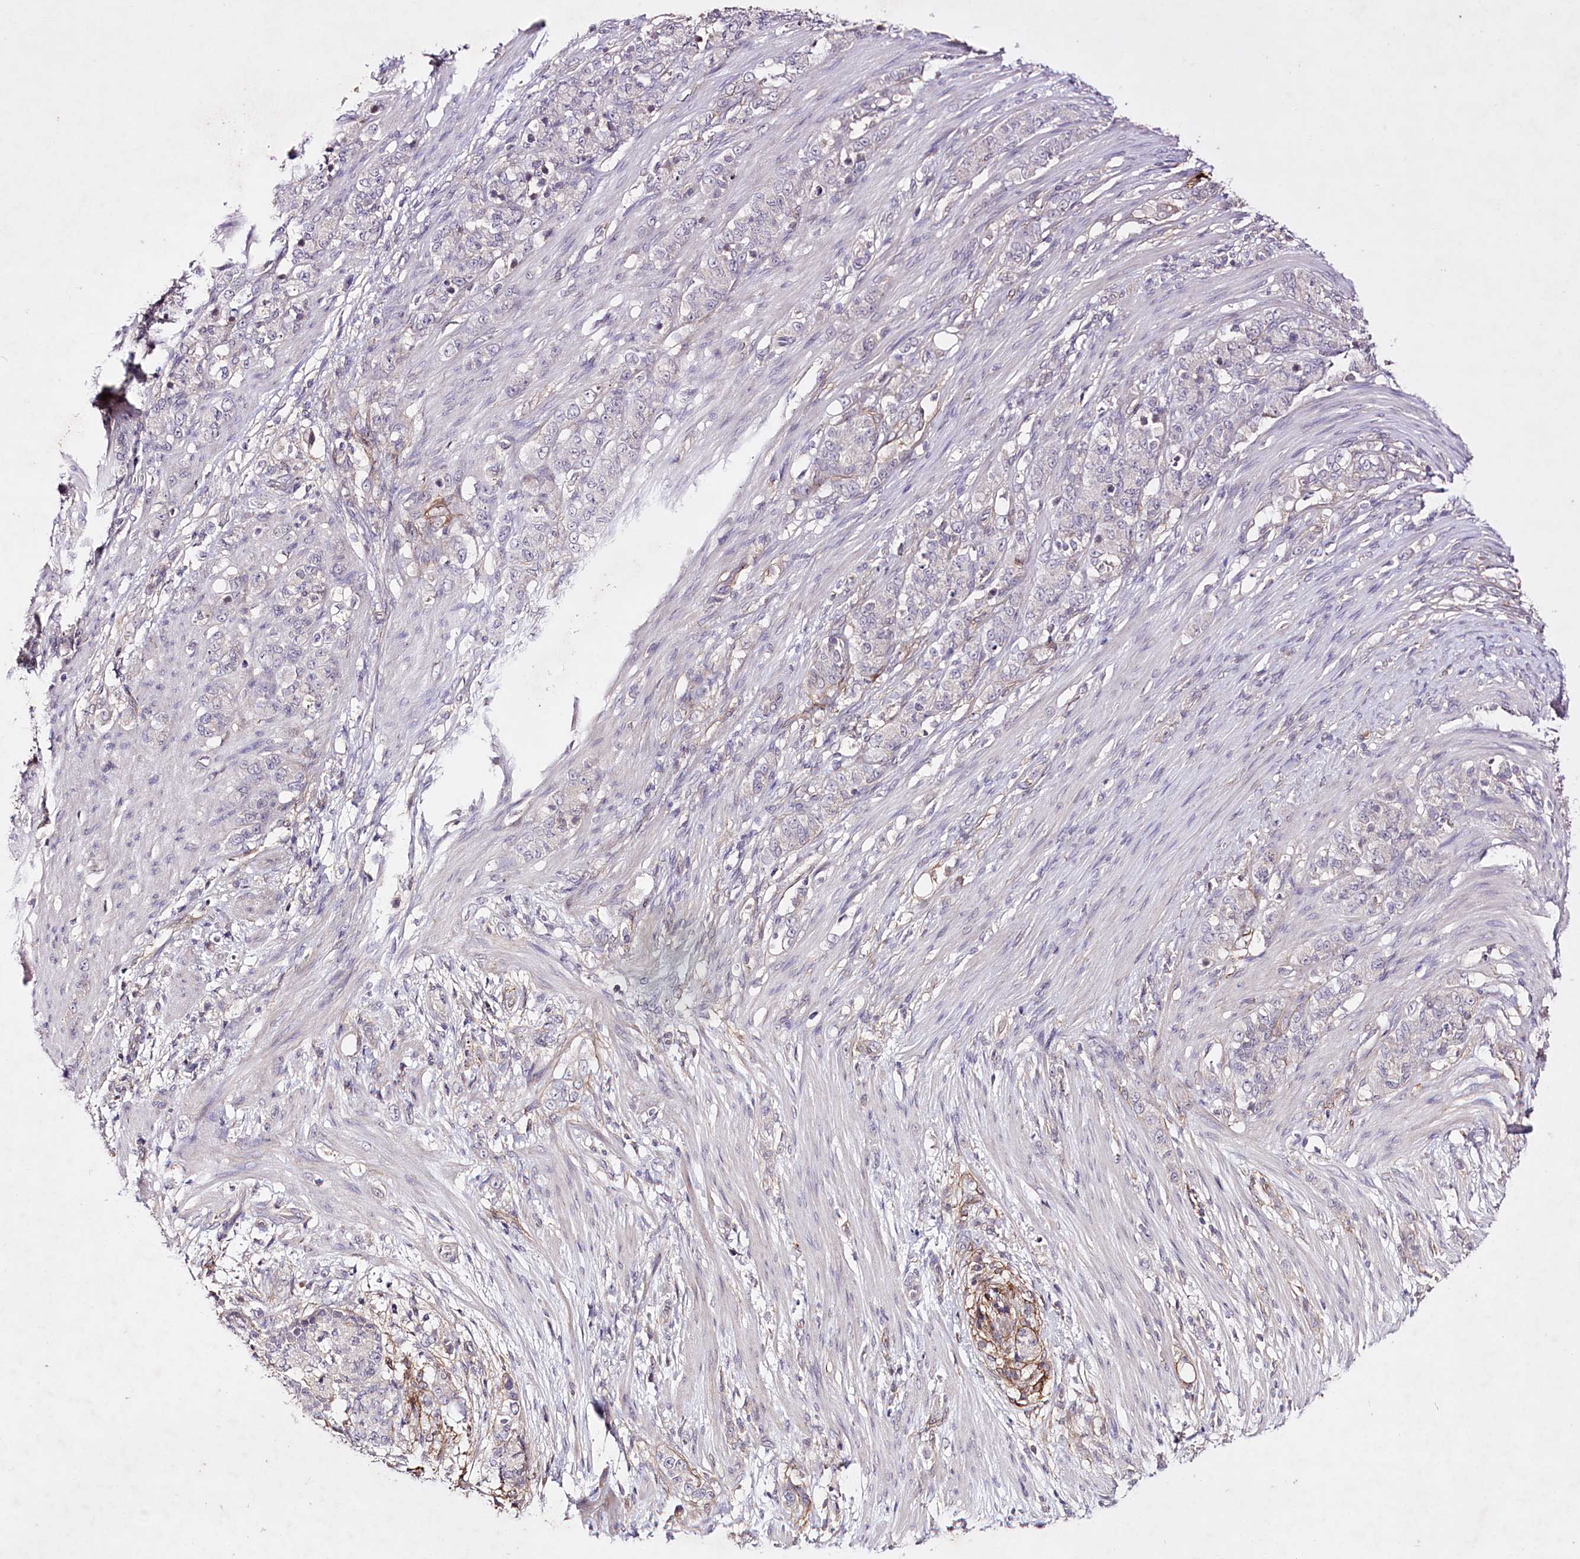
{"staining": {"intensity": "negative", "quantity": "none", "location": "none"}, "tissue": "stomach cancer", "cell_type": "Tumor cells", "image_type": "cancer", "snomed": [{"axis": "morphology", "description": "Adenocarcinoma, NOS"}, {"axis": "topography", "description": "Stomach"}], "caption": "Histopathology image shows no protein expression in tumor cells of stomach adenocarcinoma tissue. (Stains: DAB IHC with hematoxylin counter stain, Microscopy: brightfield microscopy at high magnification).", "gene": "ENPP1", "patient": {"sex": "female", "age": 79}}